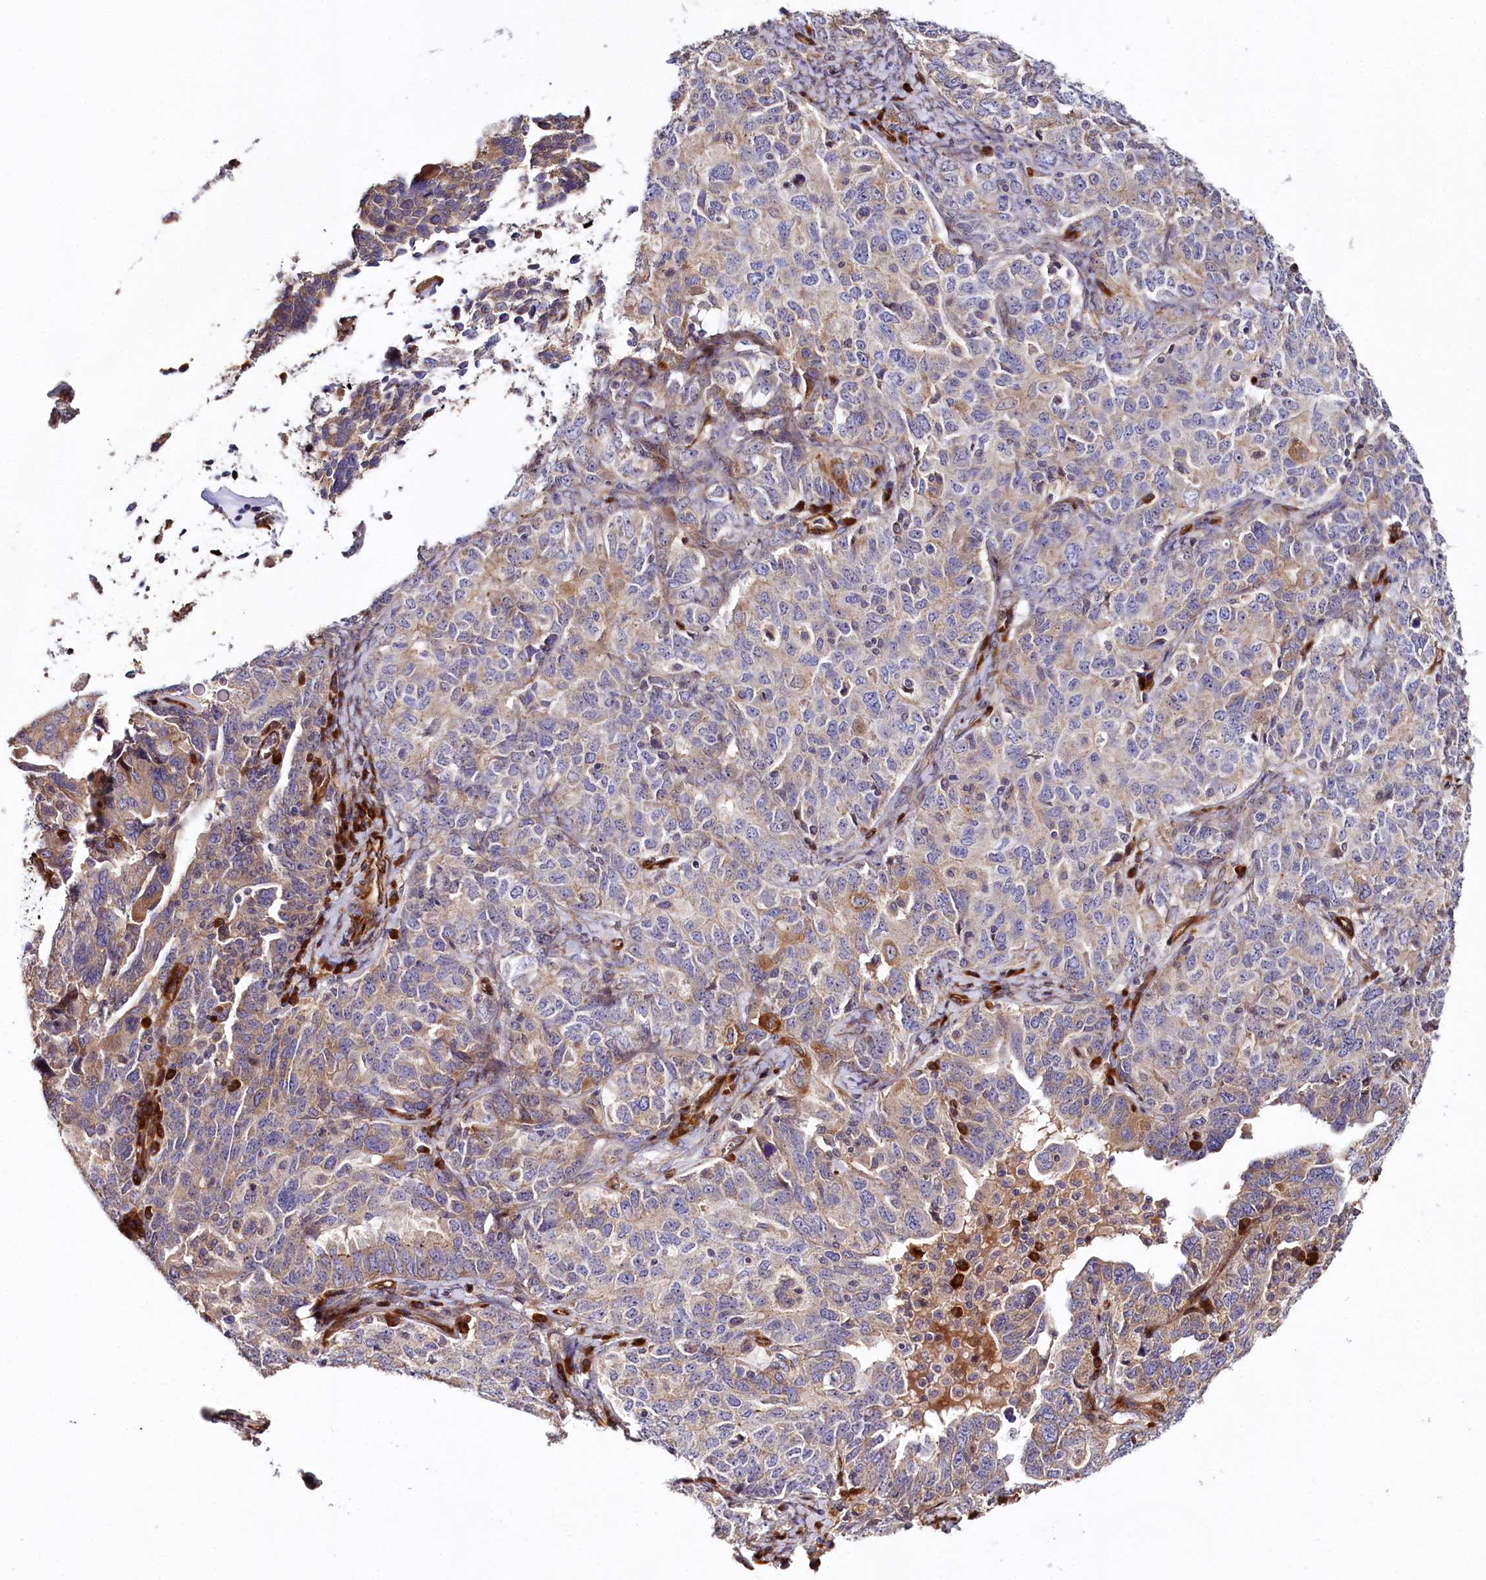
{"staining": {"intensity": "weak", "quantity": "<25%", "location": "cytoplasmic/membranous"}, "tissue": "ovarian cancer", "cell_type": "Tumor cells", "image_type": "cancer", "snomed": [{"axis": "morphology", "description": "Carcinoma, endometroid"}, {"axis": "topography", "description": "Ovary"}], "caption": "Immunohistochemistry (IHC) histopathology image of neoplastic tissue: ovarian cancer stained with DAB (3,3'-diaminobenzidine) shows no significant protein positivity in tumor cells.", "gene": "SPATS2", "patient": {"sex": "female", "age": 62}}